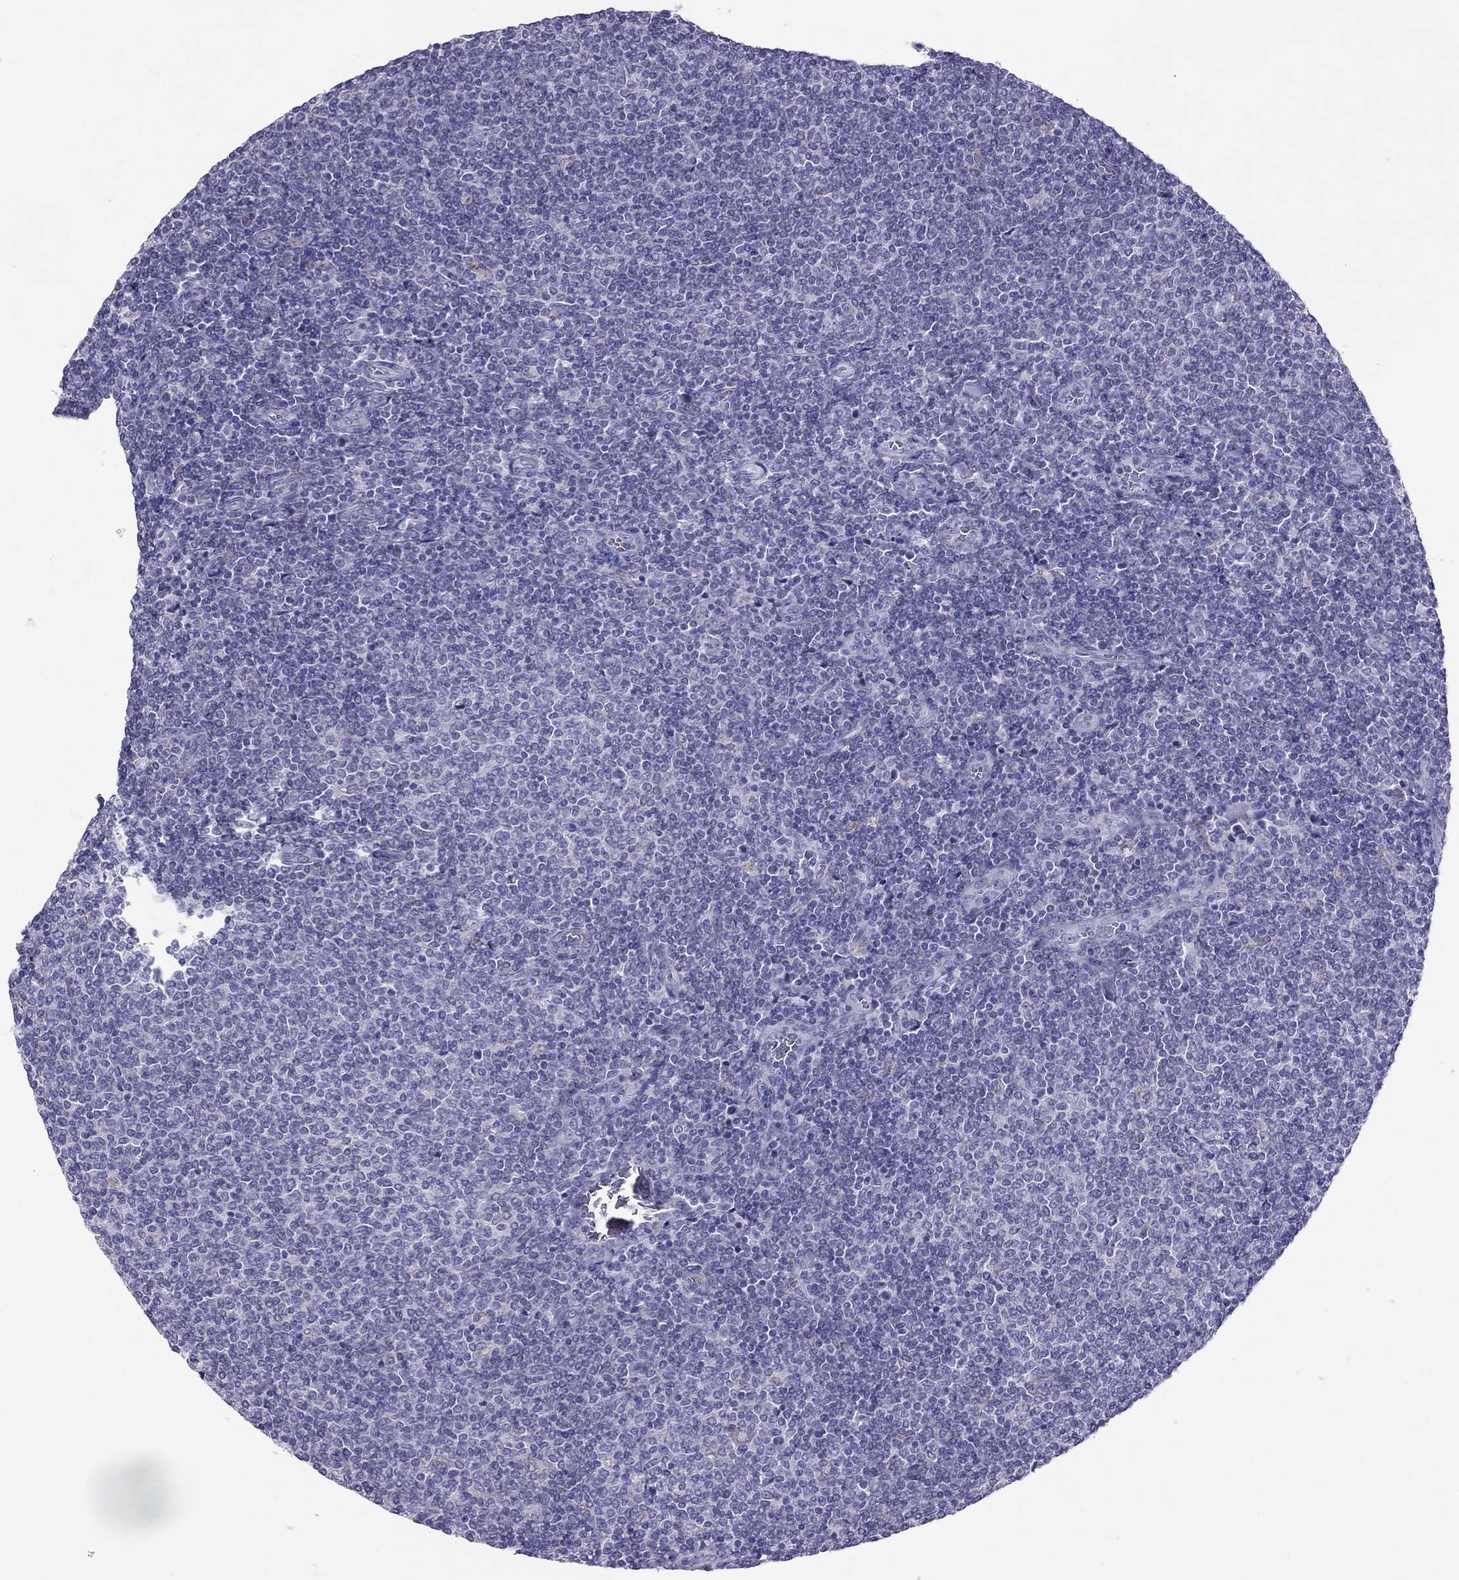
{"staining": {"intensity": "negative", "quantity": "none", "location": "none"}, "tissue": "lymphoma", "cell_type": "Tumor cells", "image_type": "cancer", "snomed": [{"axis": "morphology", "description": "Malignant lymphoma, non-Hodgkin's type, Low grade"}, {"axis": "topography", "description": "Lymph node"}], "caption": "Micrograph shows no significant protein positivity in tumor cells of low-grade malignant lymphoma, non-Hodgkin's type.", "gene": "MAEL", "patient": {"sex": "male", "age": 52}}